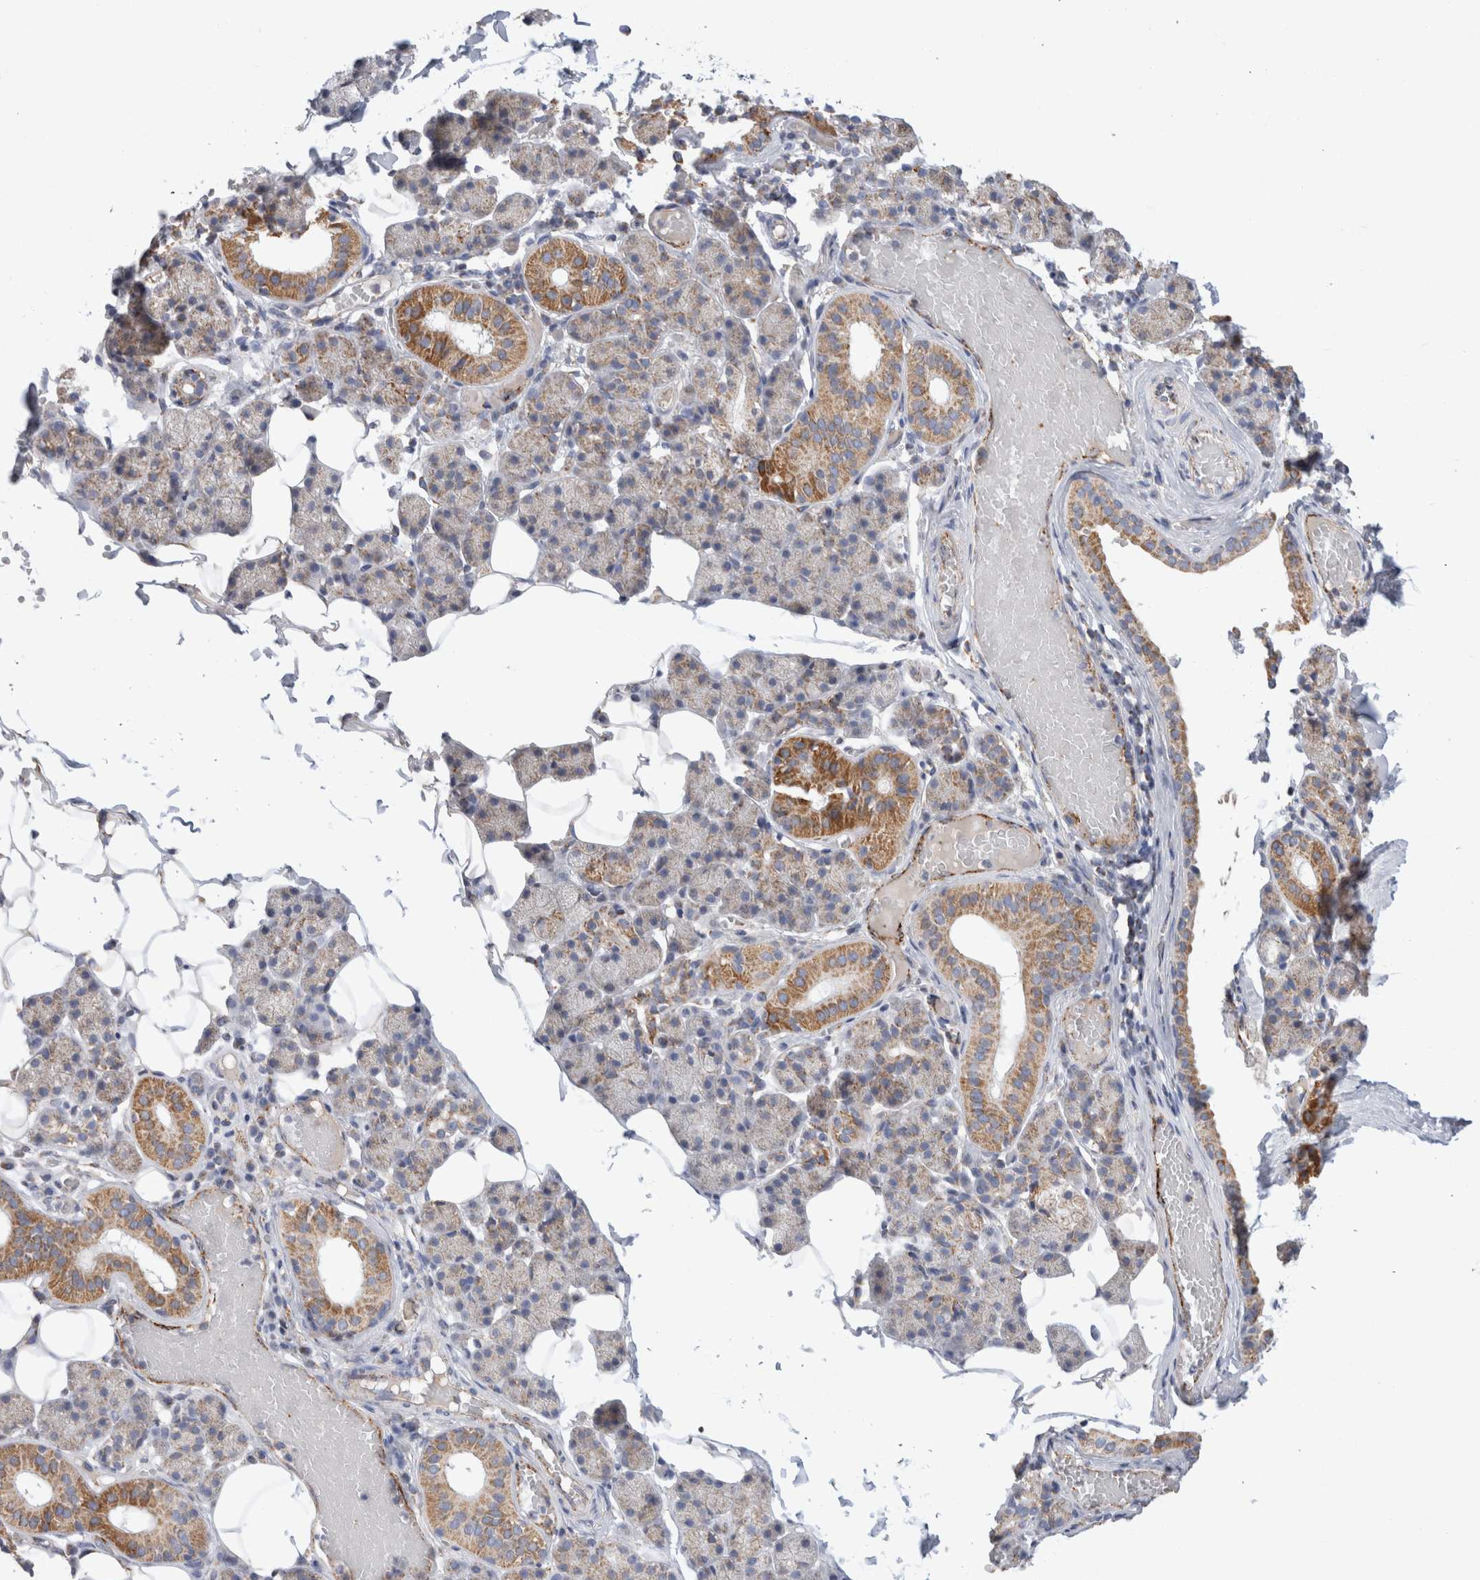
{"staining": {"intensity": "strong", "quantity": "<25%", "location": "cytoplasmic/membranous"}, "tissue": "salivary gland", "cell_type": "Glandular cells", "image_type": "normal", "snomed": [{"axis": "morphology", "description": "Normal tissue, NOS"}, {"axis": "topography", "description": "Salivary gland"}], "caption": "The histopathology image displays a brown stain indicating the presence of a protein in the cytoplasmic/membranous of glandular cells in salivary gland. (Stains: DAB (3,3'-diaminobenzidine) in brown, nuclei in blue, Microscopy: brightfield microscopy at high magnification).", "gene": "IARS2", "patient": {"sex": "female", "age": 33}}